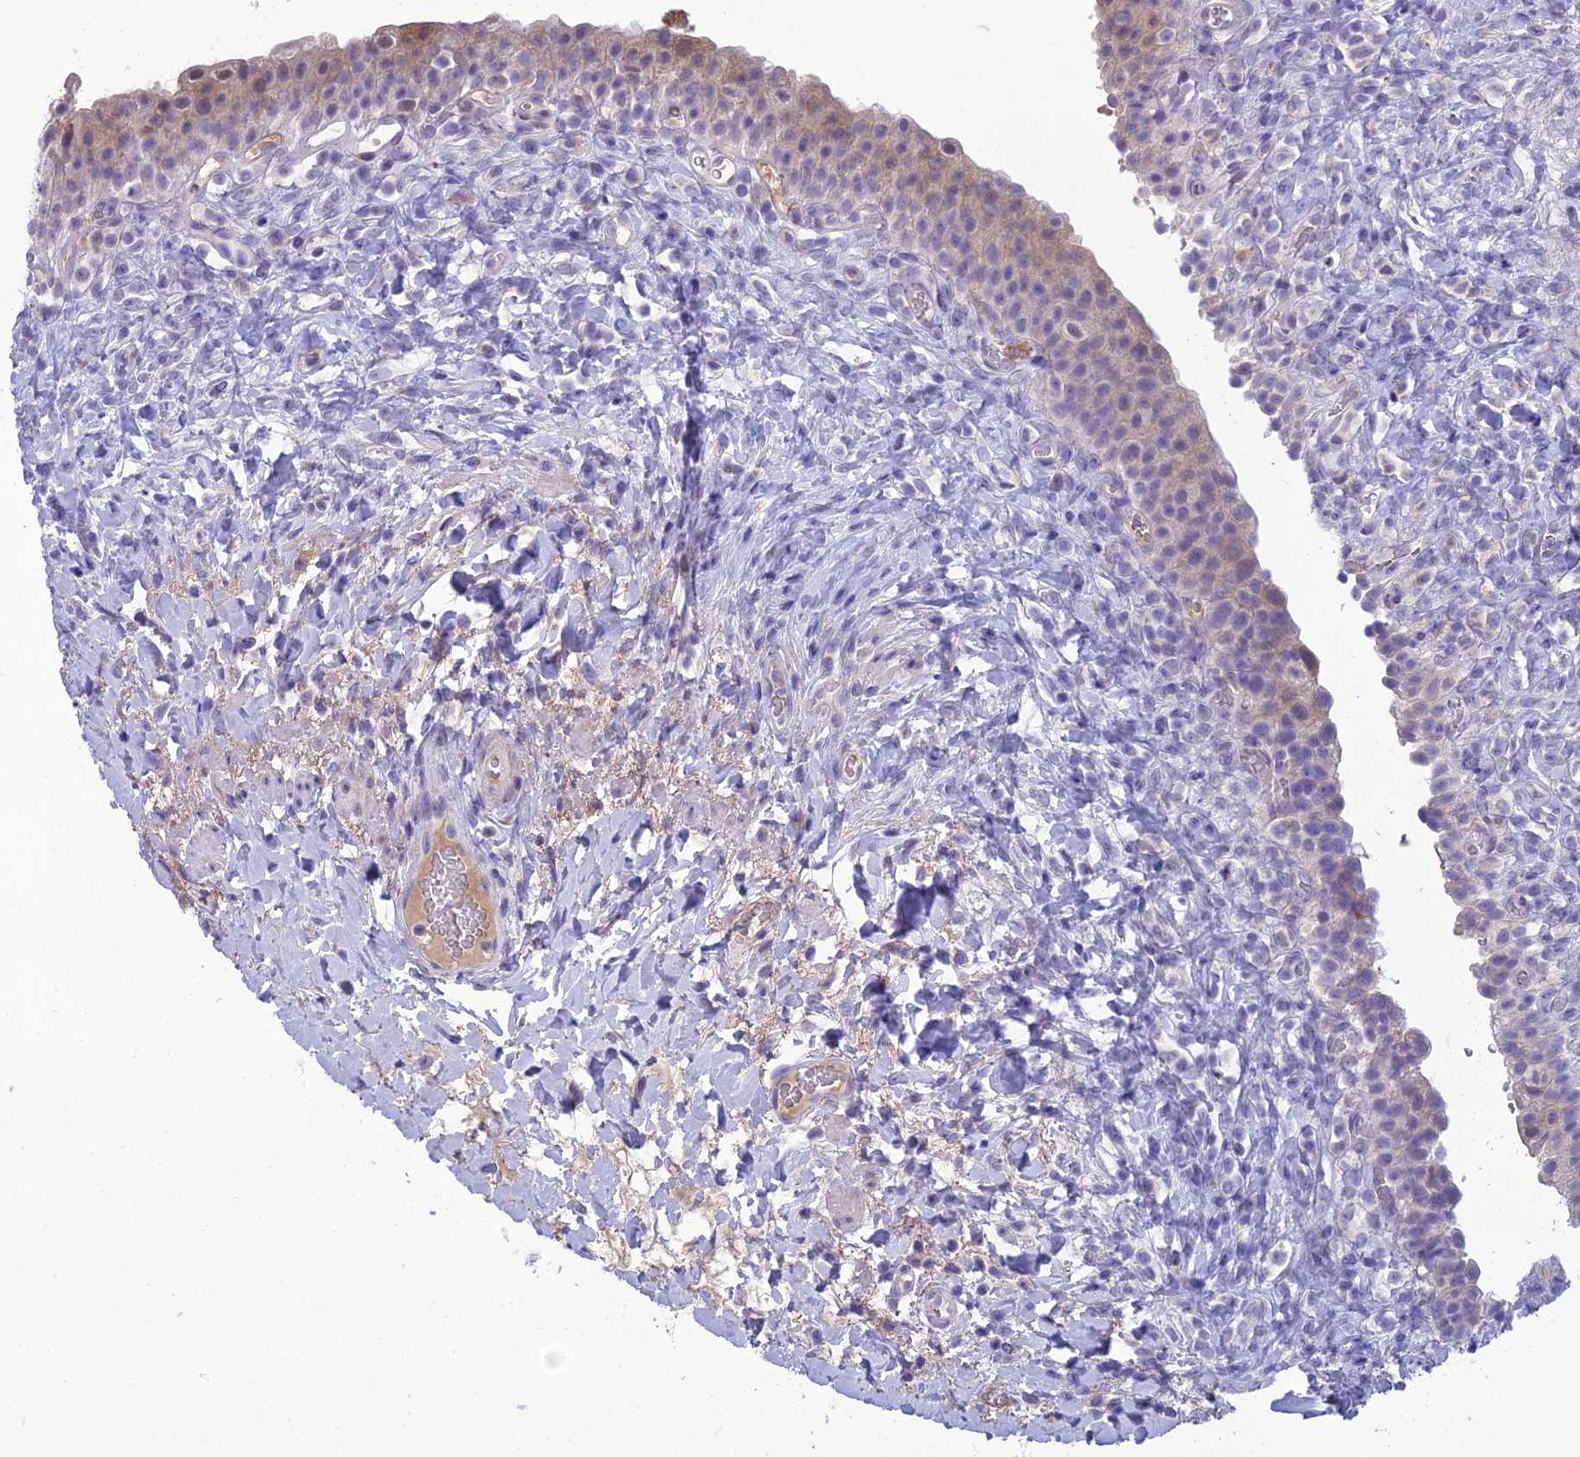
{"staining": {"intensity": "weak", "quantity": "<25%", "location": "cytoplasmic/membranous,nuclear"}, "tissue": "urinary bladder", "cell_type": "Urothelial cells", "image_type": "normal", "snomed": [{"axis": "morphology", "description": "Normal tissue, NOS"}, {"axis": "morphology", "description": "Inflammation, NOS"}, {"axis": "topography", "description": "Urinary bladder"}], "caption": "DAB immunohistochemical staining of normal human urinary bladder reveals no significant expression in urothelial cells.", "gene": "ANKS4B", "patient": {"sex": "male", "age": 64}}